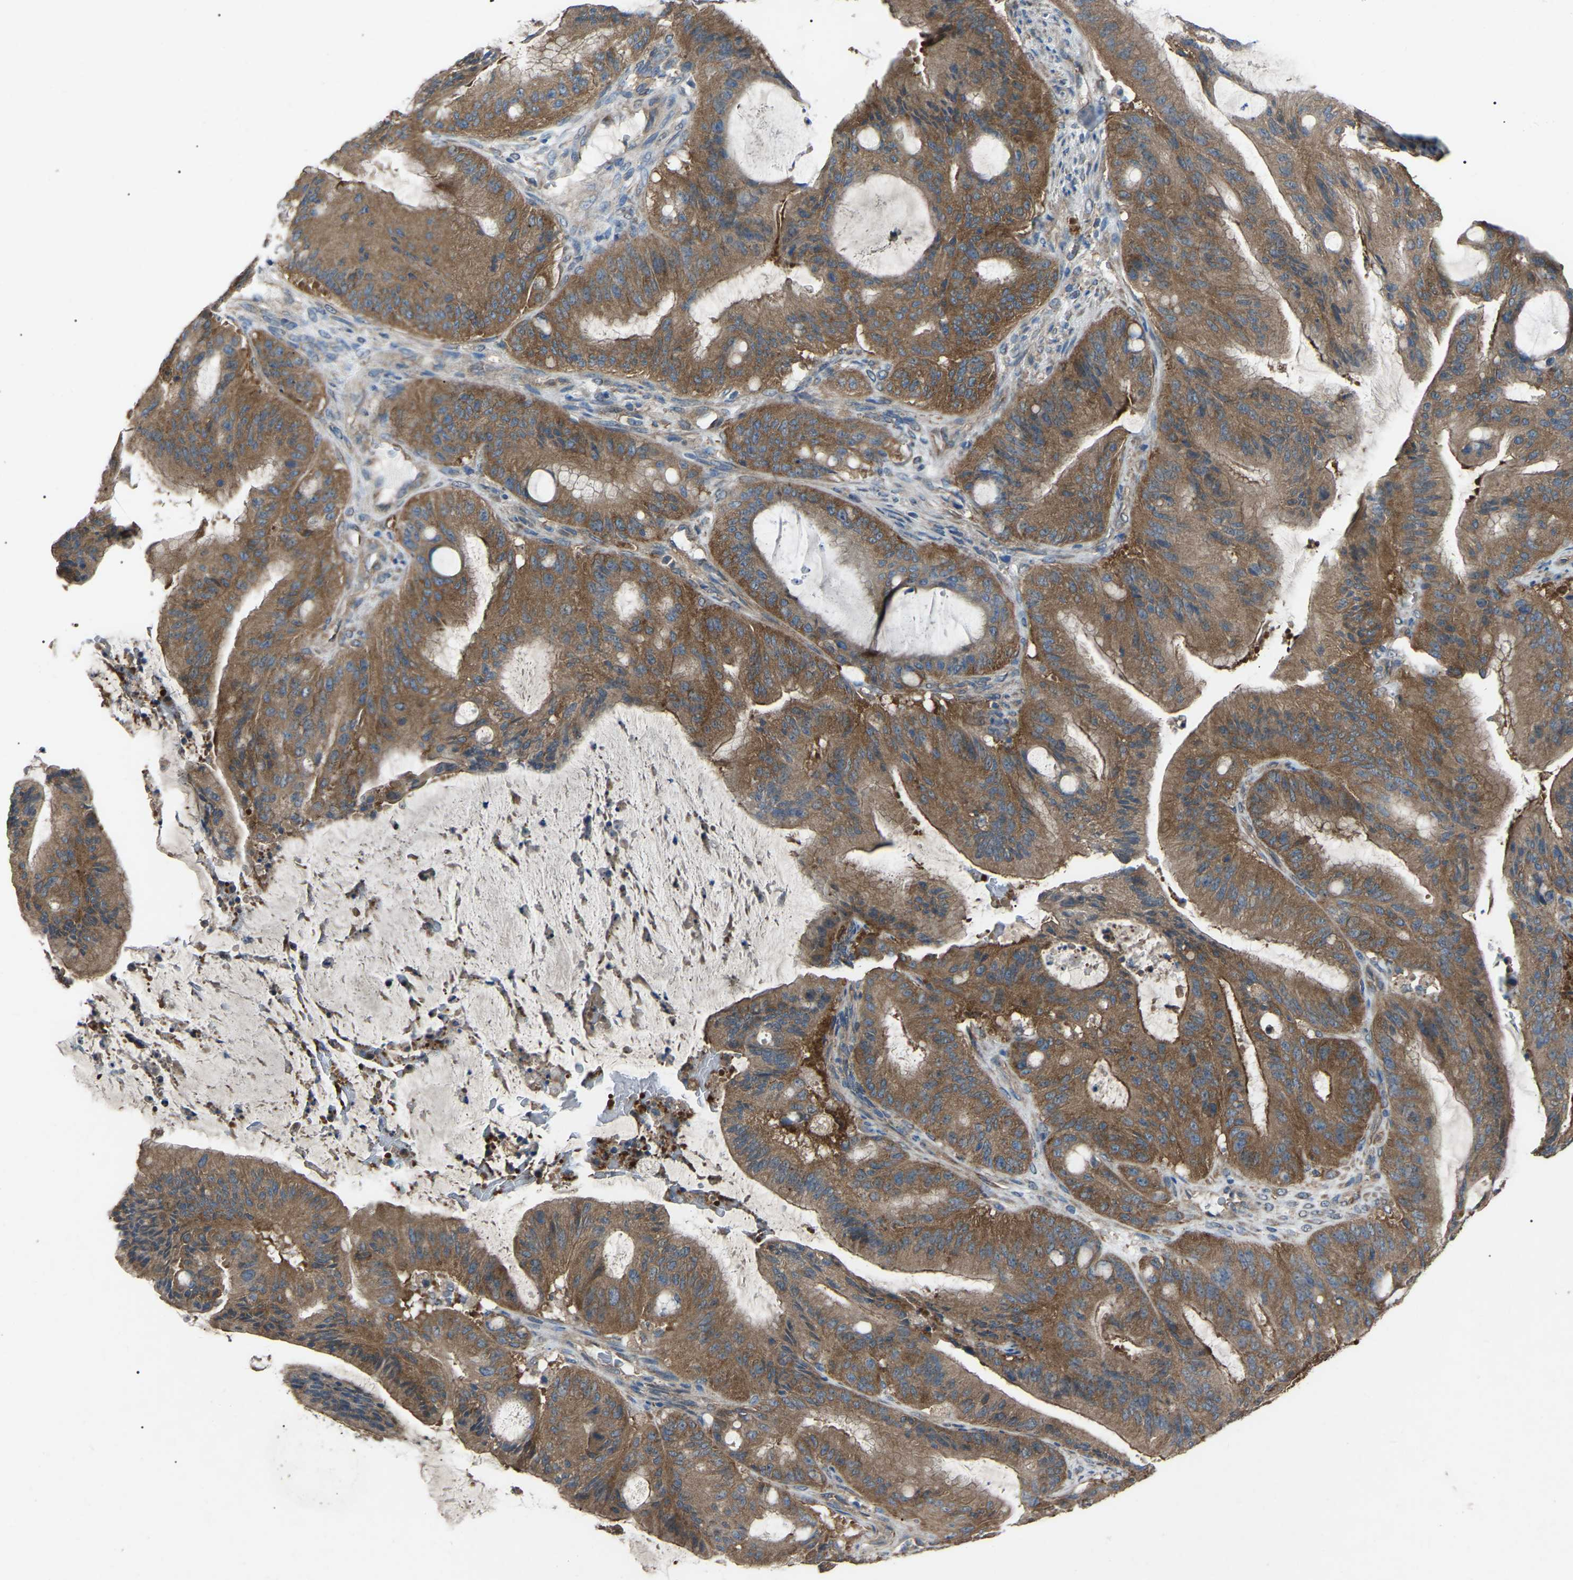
{"staining": {"intensity": "moderate", "quantity": ">75%", "location": "cytoplasmic/membranous"}, "tissue": "liver cancer", "cell_type": "Tumor cells", "image_type": "cancer", "snomed": [{"axis": "morphology", "description": "Normal tissue, NOS"}, {"axis": "morphology", "description": "Cholangiocarcinoma"}, {"axis": "topography", "description": "Liver"}, {"axis": "topography", "description": "Peripheral nerve tissue"}], "caption": "A photomicrograph of cholangiocarcinoma (liver) stained for a protein demonstrates moderate cytoplasmic/membranous brown staining in tumor cells. (DAB IHC with brightfield microscopy, high magnification).", "gene": "AIMP1", "patient": {"sex": "female", "age": 73}}